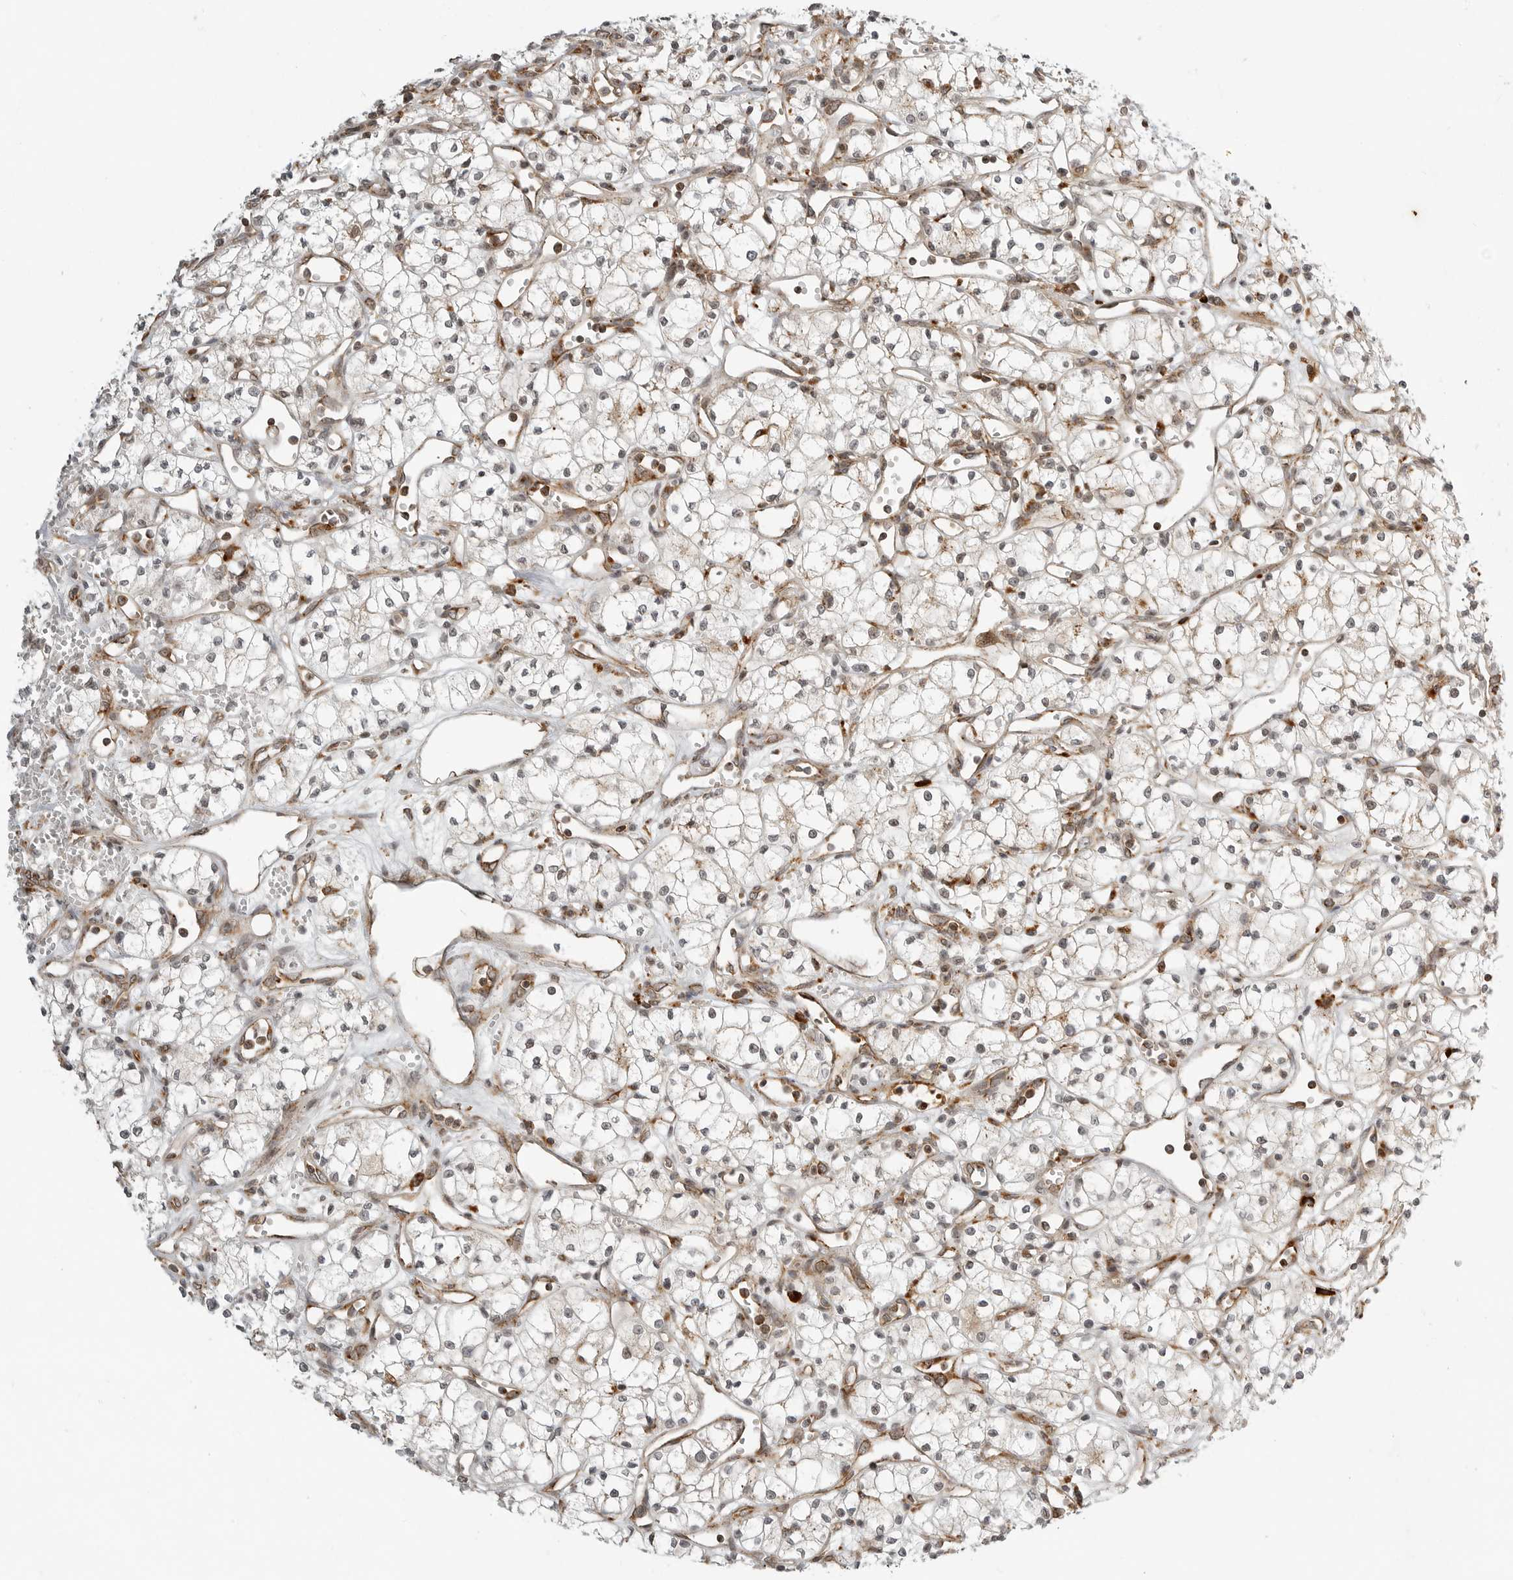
{"staining": {"intensity": "weak", "quantity": ">75%", "location": "cytoplasmic/membranous"}, "tissue": "renal cancer", "cell_type": "Tumor cells", "image_type": "cancer", "snomed": [{"axis": "morphology", "description": "Adenocarcinoma, NOS"}, {"axis": "topography", "description": "Kidney"}], "caption": "Weak cytoplasmic/membranous expression for a protein is identified in about >75% of tumor cells of renal cancer (adenocarcinoma) using IHC.", "gene": "IDUA", "patient": {"sex": "male", "age": 59}}